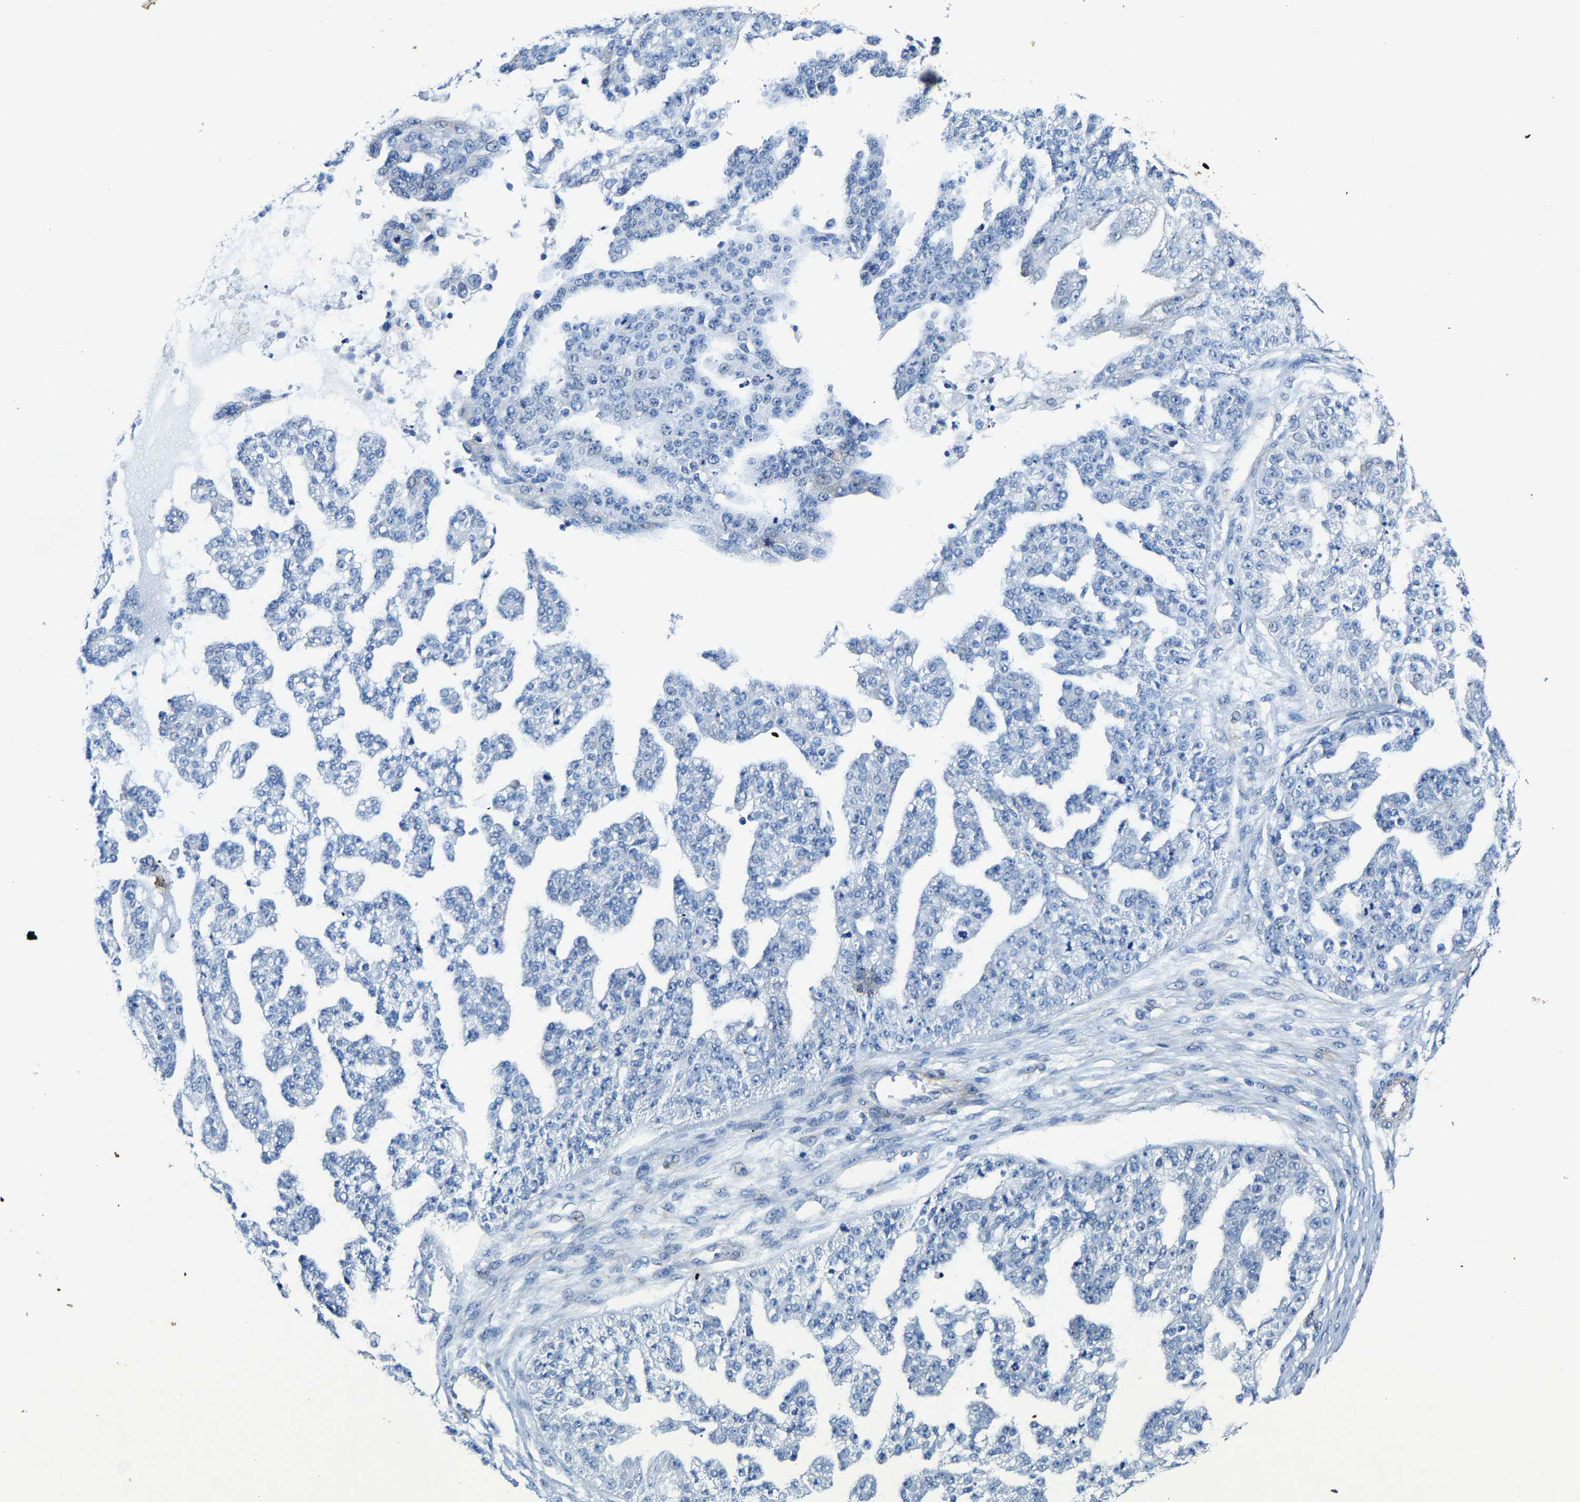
{"staining": {"intensity": "negative", "quantity": "none", "location": "none"}, "tissue": "ovarian cancer", "cell_type": "Tumor cells", "image_type": "cancer", "snomed": [{"axis": "morphology", "description": "Cystadenocarcinoma, serous, NOS"}, {"axis": "topography", "description": "Ovary"}], "caption": "Immunohistochemistry histopathology image of human ovarian cancer stained for a protein (brown), which reveals no positivity in tumor cells. (Immunohistochemistry (ihc), brightfield microscopy, high magnification).", "gene": "MMEL1", "patient": {"sex": "female", "age": 58}}